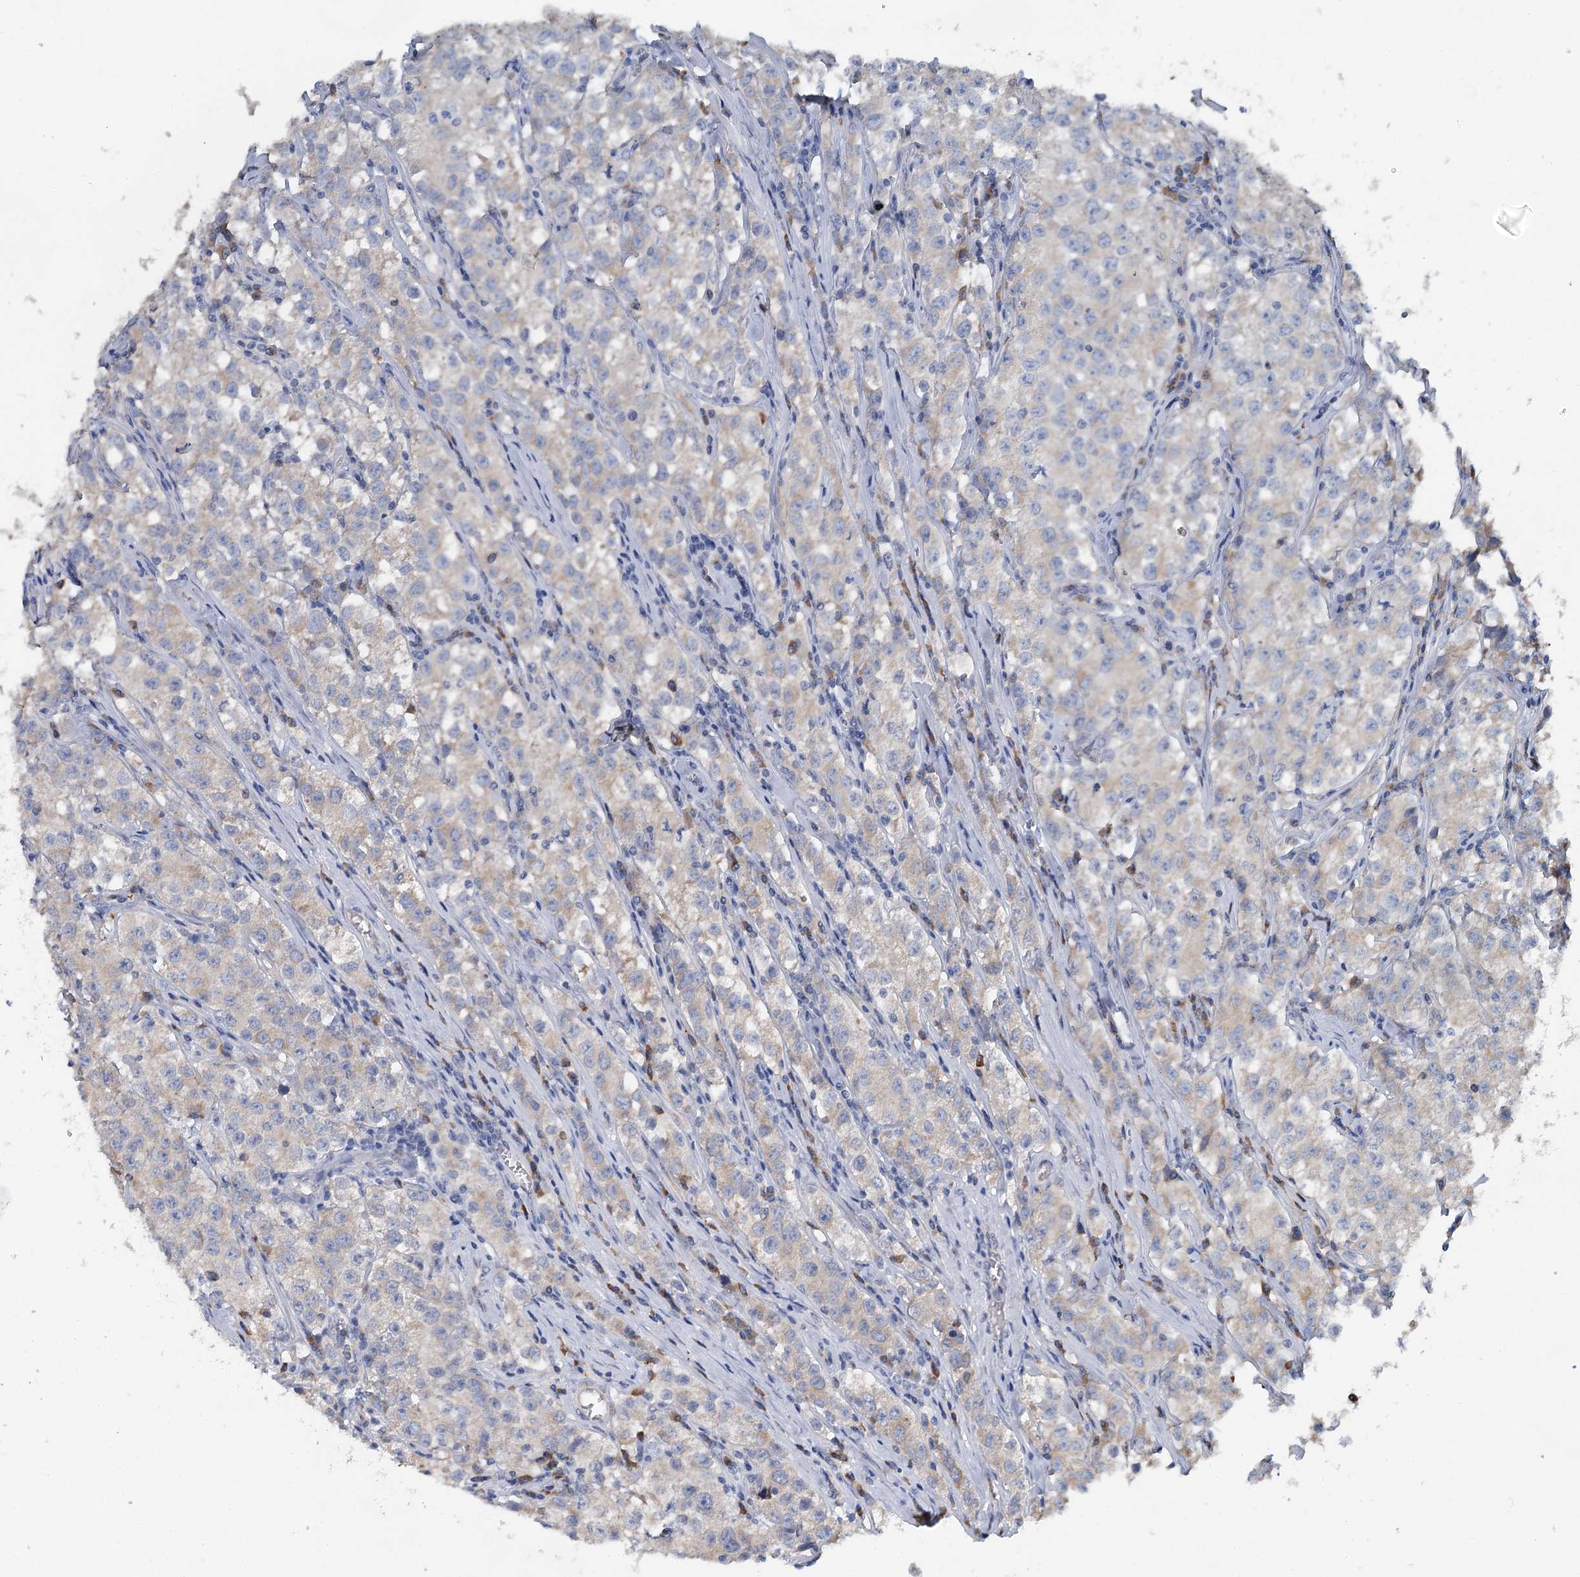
{"staining": {"intensity": "weak", "quantity": "<25%", "location": "cytoplasmic/membranous"}, "tissue": "testis cancer", "cell_type": "Tumor cells", "image_type": "cancer", "snomed": [{"axis": "morphology", "description": "Seminoma, NOS"}, {"axis": "morphology", "description": "Carcinoma, Embryonal, NOS"}, {"axis": "topography", "description": "Testis"}], "caption": "High power microscopy micrograph of an IHC photomicrograph of testis cancer, revealing no significant positivity in tumor cells.", "gene": "ANKRD16", "patient": {"sex": "male", "age": 43}}